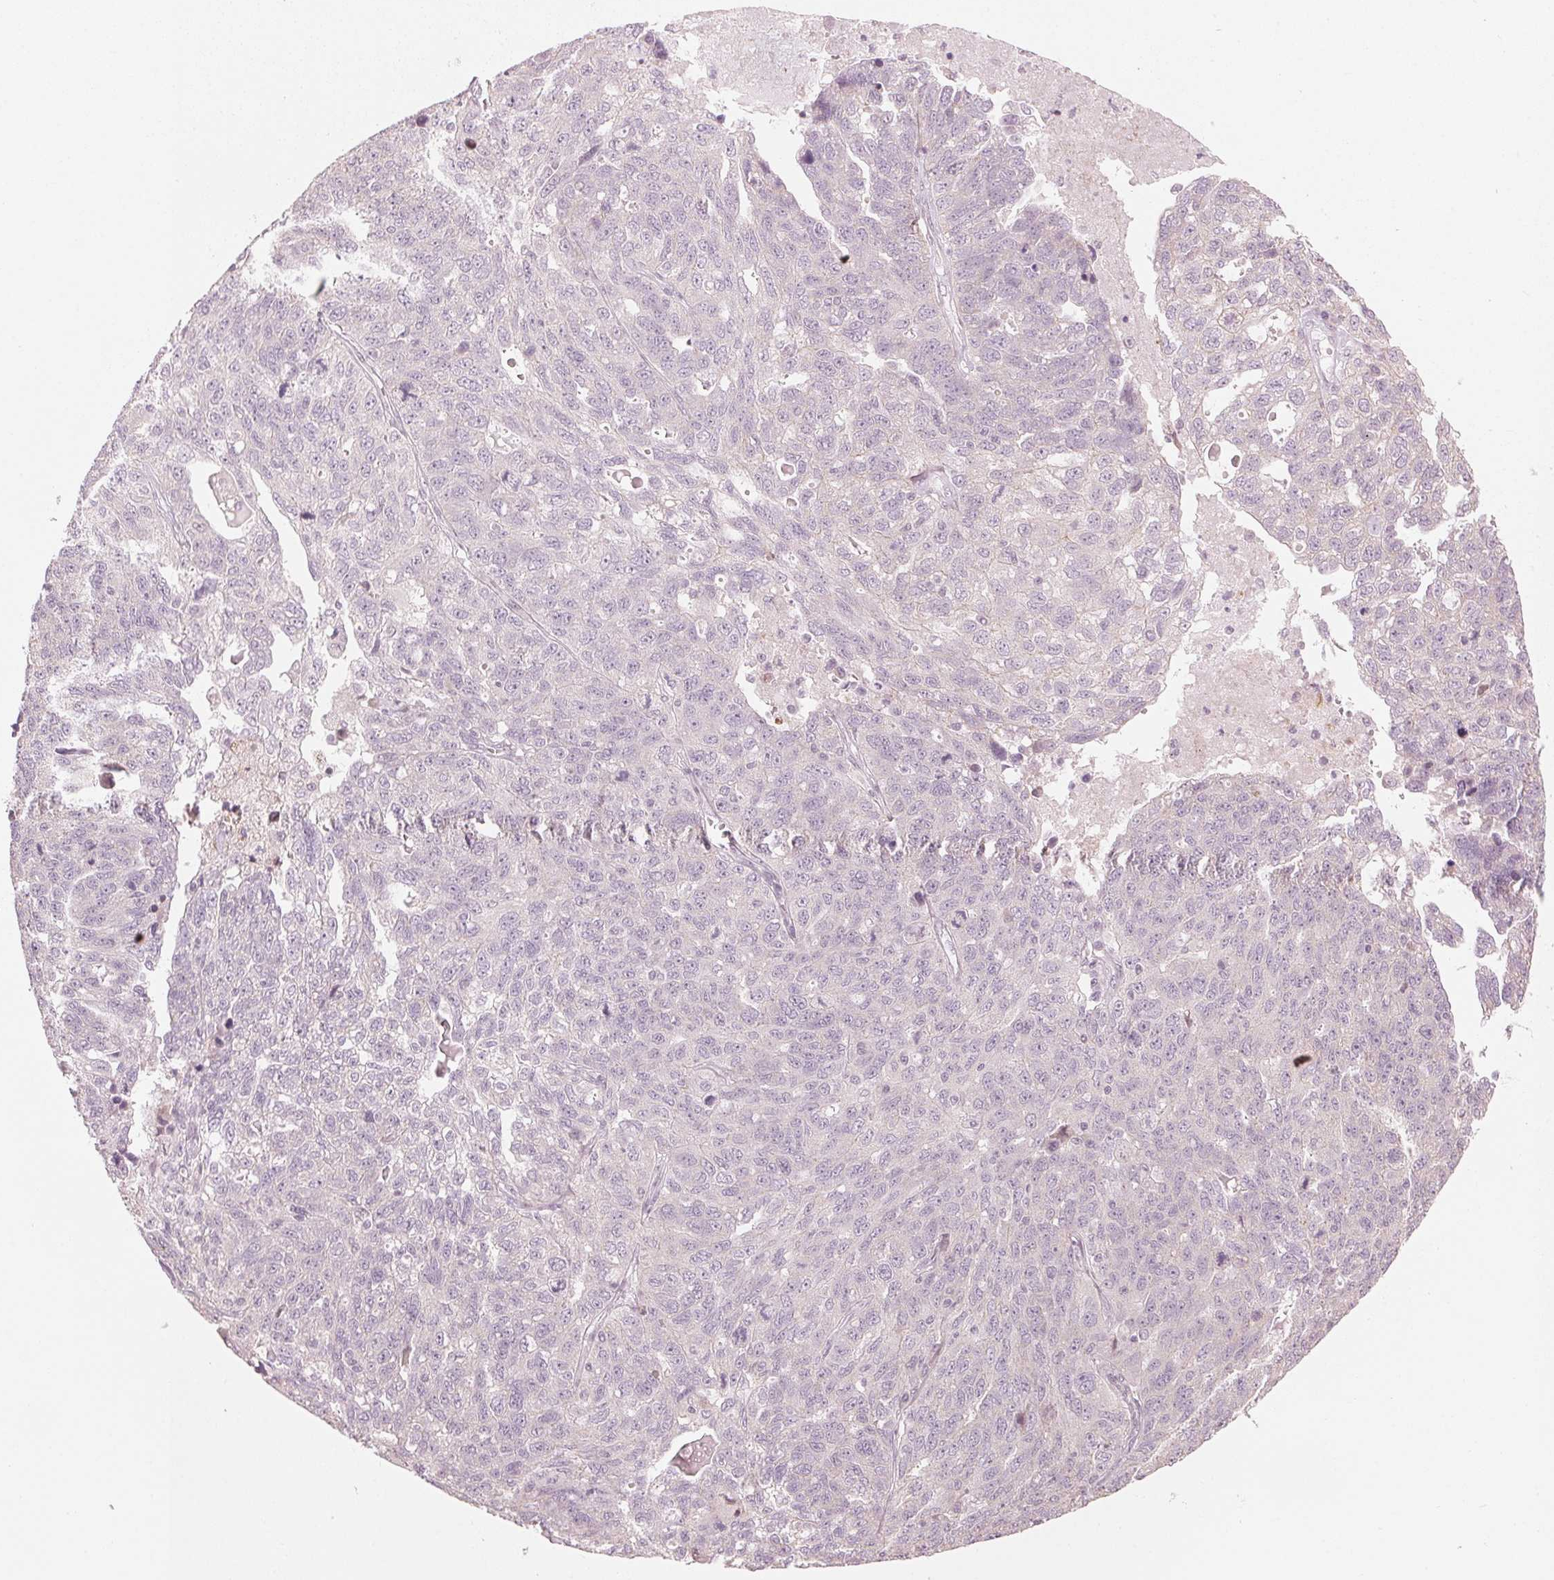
{"staining": {"intensity": "negative", "quantity": "none", "location": "none"}, "tissue": "ovarian cancer", "cell_type": "Tumor cells", "image_type": "cancer", "snomed": [{"axis": "morphology", "description": "Cystadenocarcinoma, serous, NOS"}, {"axis": "topography", "description": "Ovary"}], "caption": "High power microscopy micrograph of an IHC histopathology image of ovarian serous cystadenocarcinoma, revealing no significant positivity in tumor cells.", "gene": "TMED6", "patient": {"sex": "female", "age": 71}}